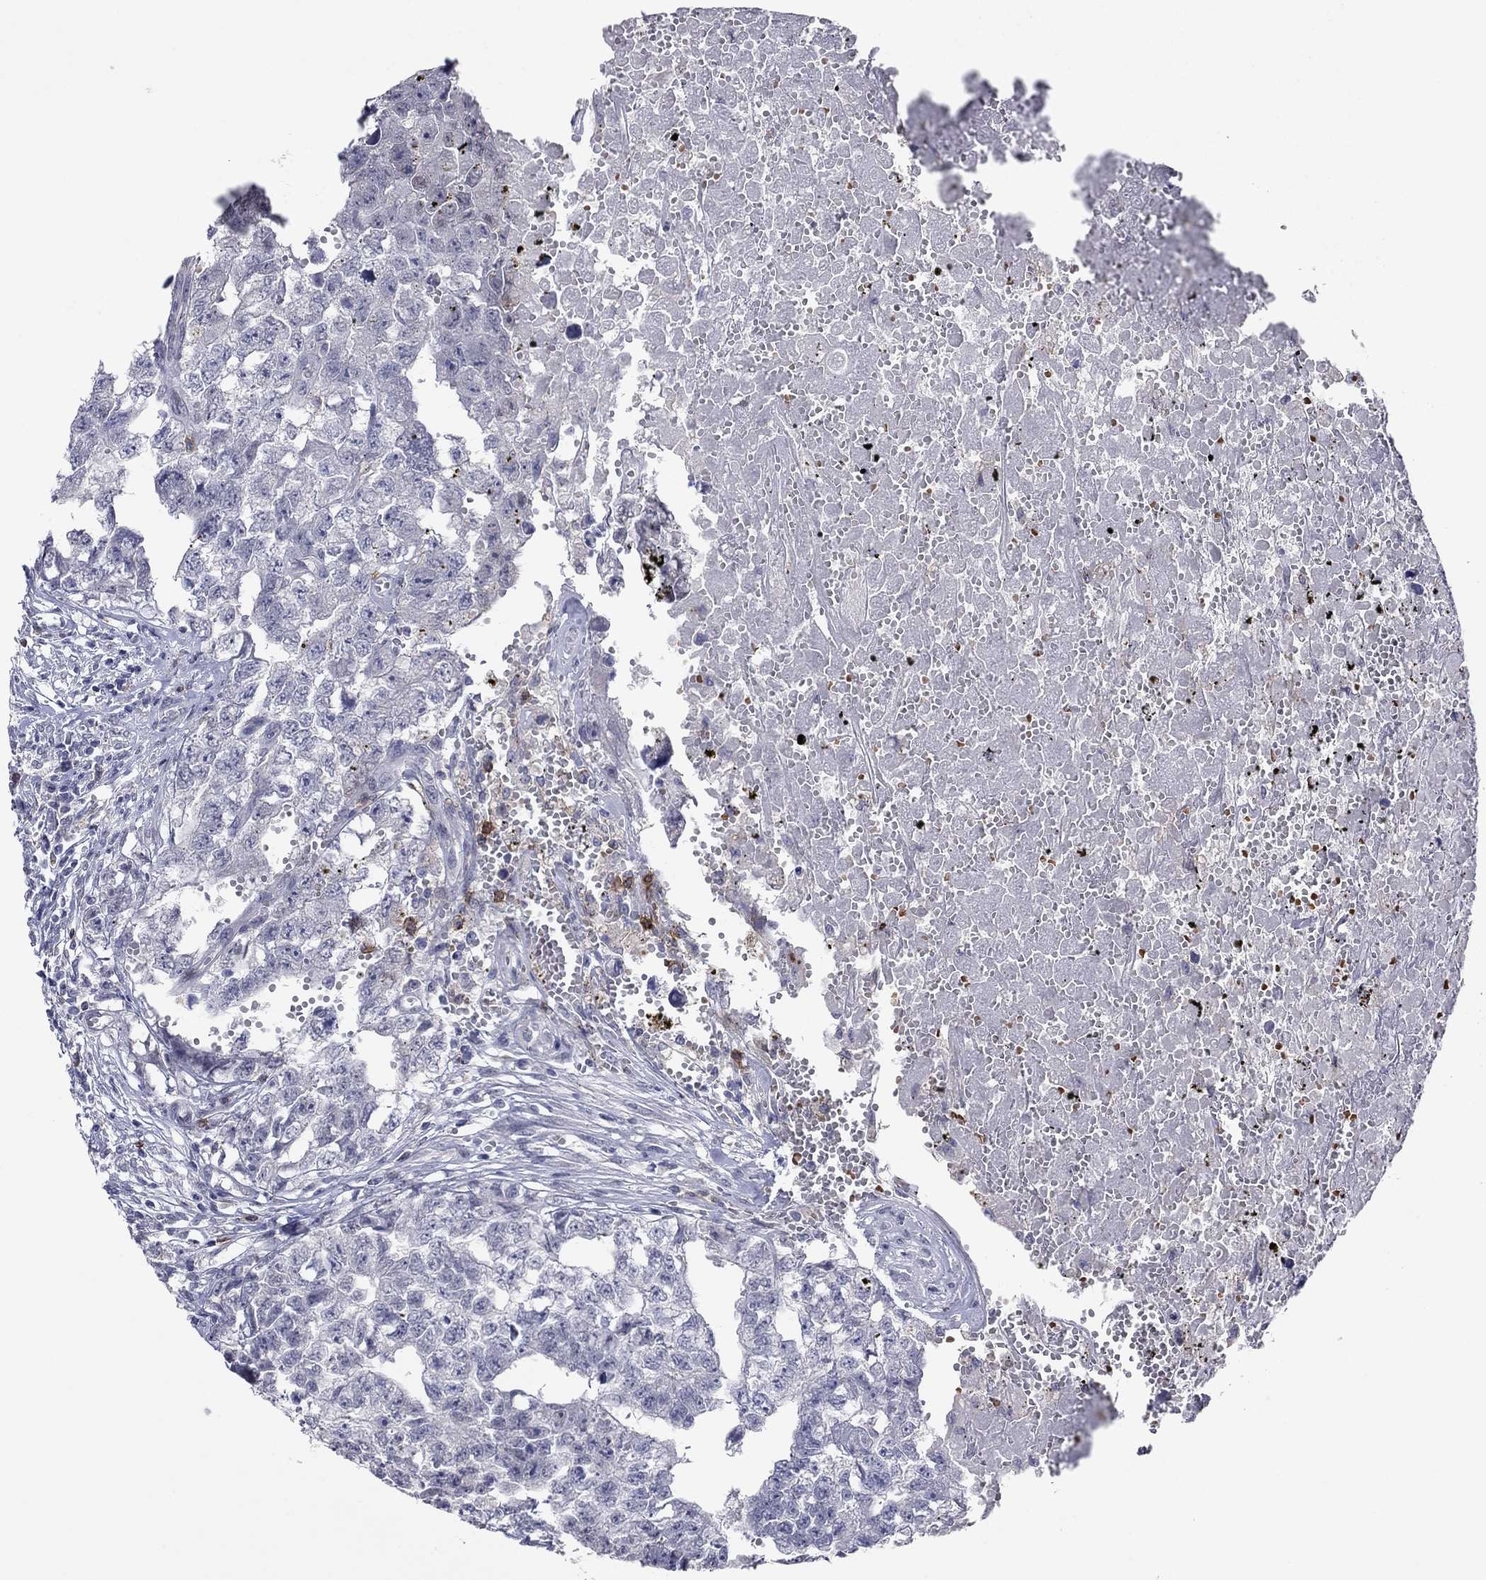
{"staining": {"intensity": "negative", "quantity": "none", "location": "none"}, "tissue": "testis cancer", "cell_type": "Tumor cells", "image_type": "cancer", "snomed": [{"axis": "morphology", "description": "Seminoma, NOS"}, {"axis": "morphology", "description": "Carcinoma, Embryonal, NOS"}, {"axis": "topography", "description": "Testis"}], "caption": "This histopathology image is of embryonal carcinoma (testis) stained with immunohistochemistry (IHC) to label a protein in brown with the nuclei are counter-stained blue. There is no positivity in tumor cells.", "gene": "ITGAE", "patient": {"sex": "male", "age": 22}}